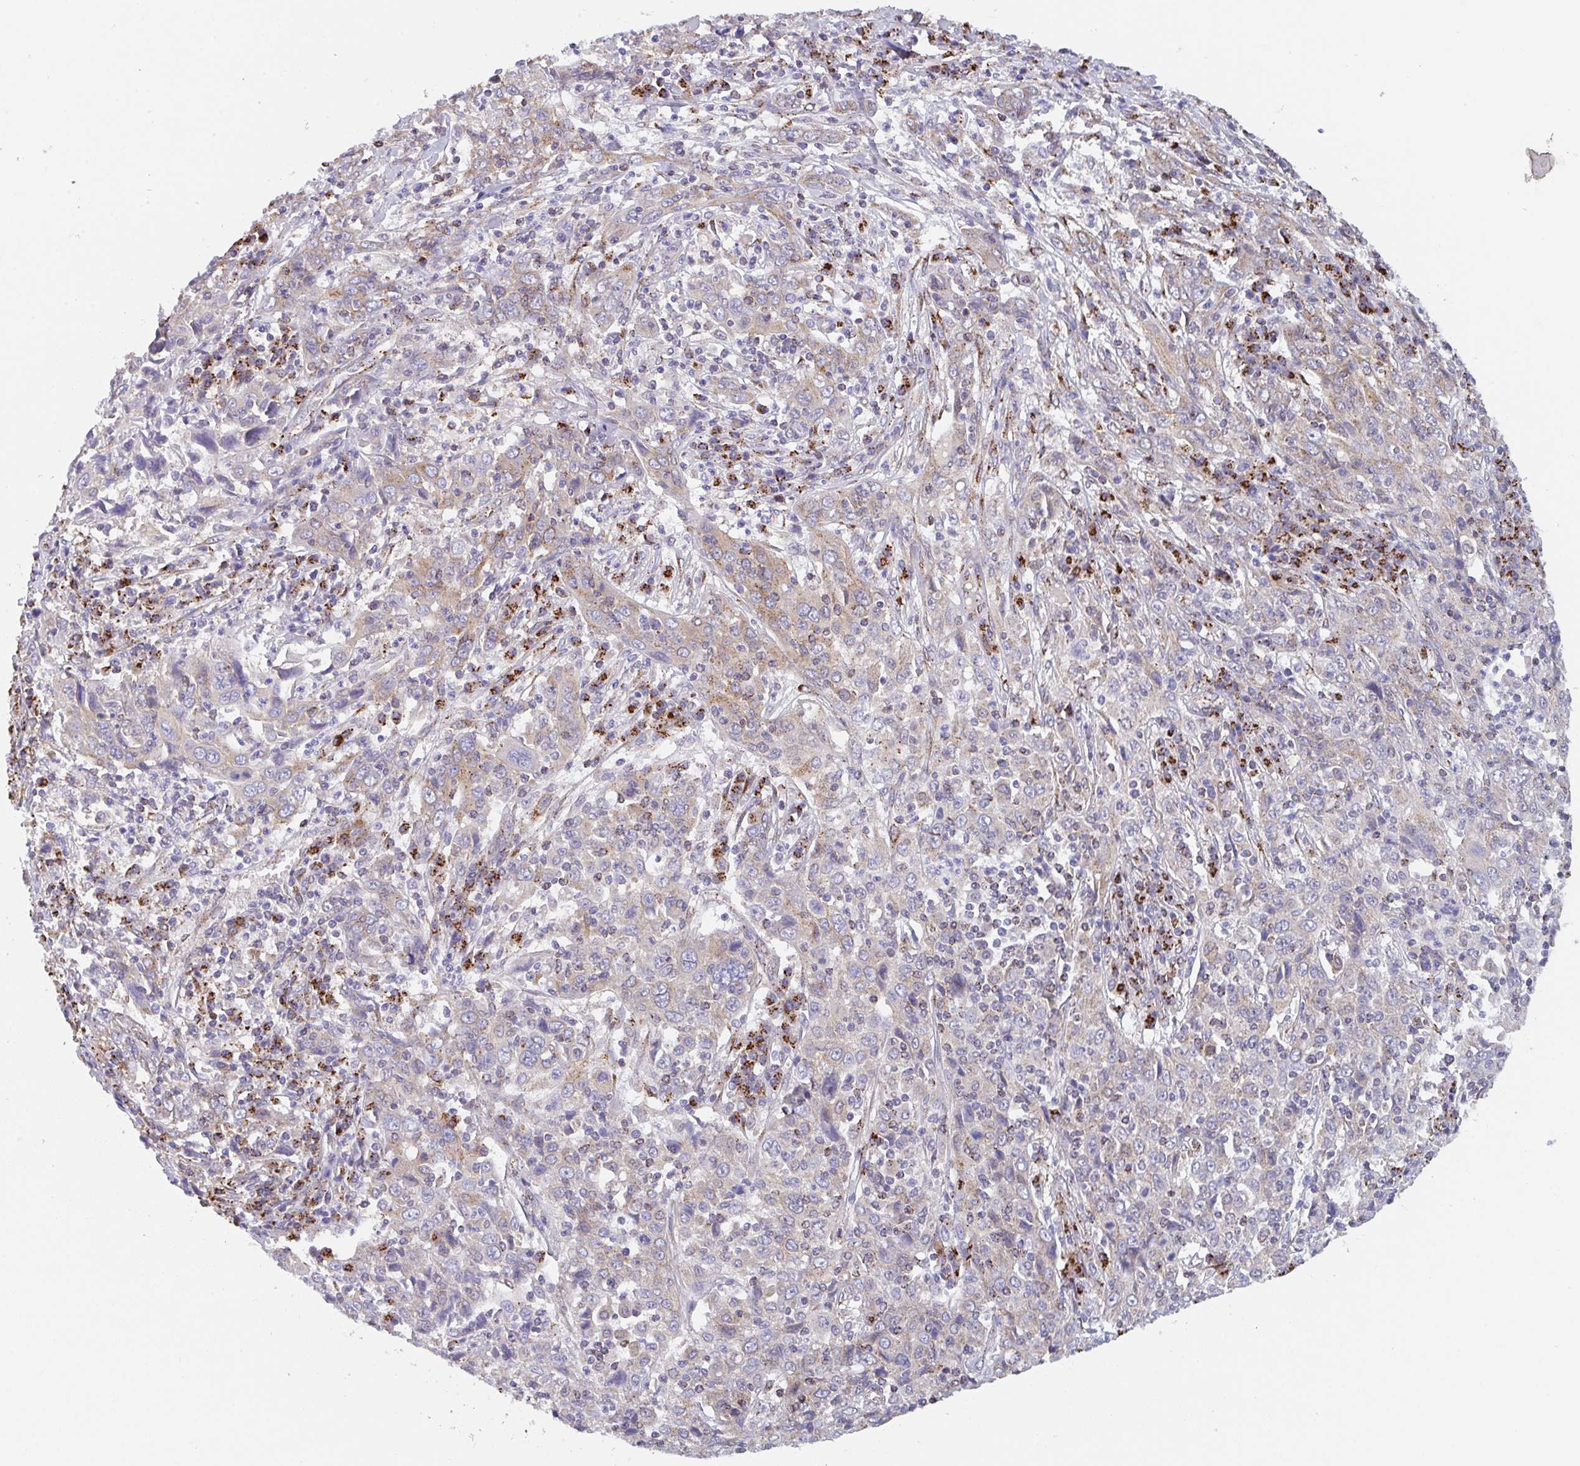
{"staining": {"intensity": "weak", "quantity": "25%-75%", "location": "cytoplasmic/membranous"}, "tissue": "cervical cancer", "cell_type": "Tumor cells", "image_type": "cancer", "snomed": [{"axis": "morphology", "description": "Squamous cell carcinoma, NOS"}, {"axis": "topography", "description": "Cervix"}], "caption": "Weak cytoplasmic/membranous positivity for a protein is identified in approximately 25%-75% of tumor cells of cervical cancer using immunohistochemistry.", "gene": "PROSER3", "patient": {"sex": "female", "age": 46}}